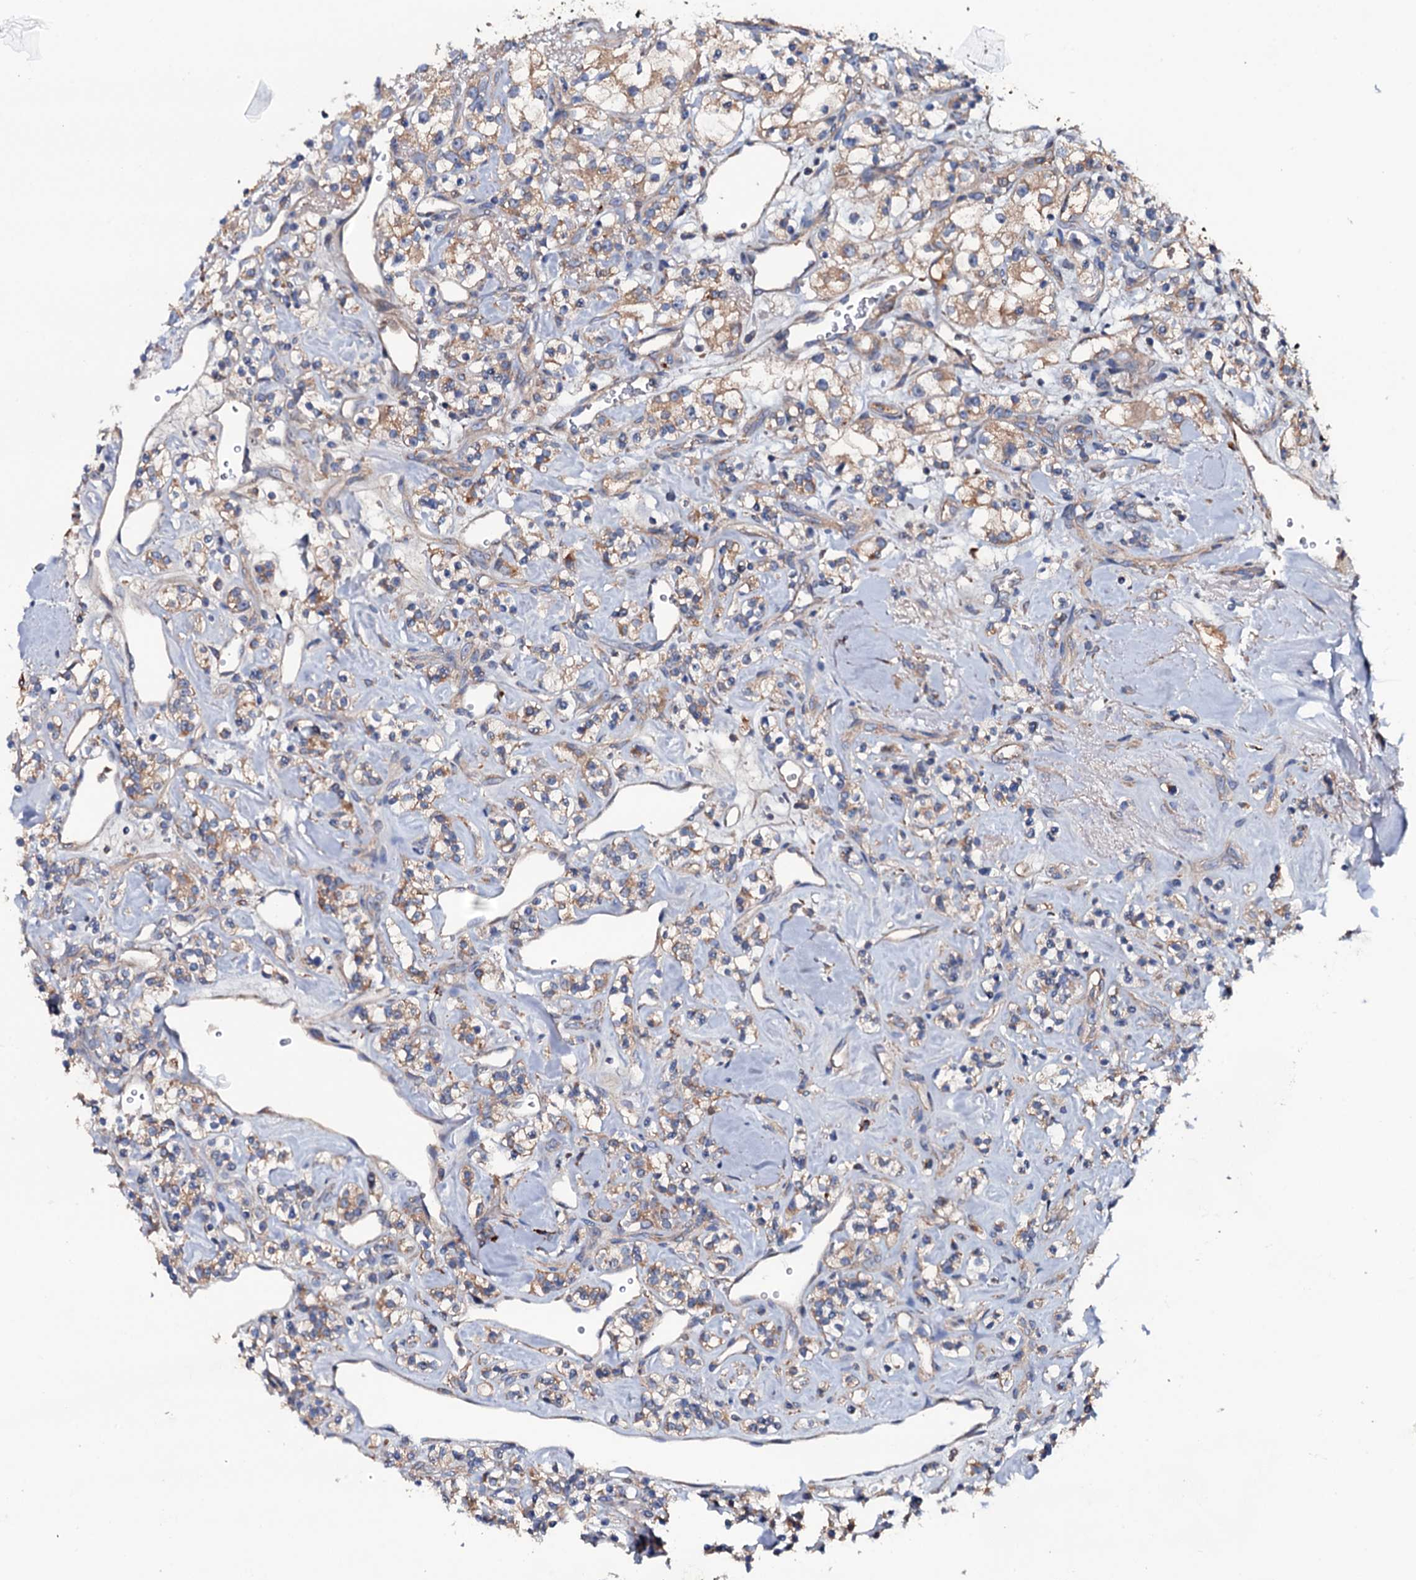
{"staining": {"intensity": "moderate", "quantity": "25%-75%", "location": "cytoplasmic/membranous"}, "tissue": "renal cancer", "cell_type": "Tumor cells", "image_type": "cancer", "snomed": [{"axis": "morphology", "description": "Adenocarcinoma, NOS"}, {"axis": "topography", "description": "Kidney"}], "caption": "An image showing moderate cytoplasmic/membranous staining in approximately 25%-75% of tumor cells in renal adenocarcinoma, as visualized by brown immunohistochemical staining.", "gene": "NEK1", "patient": {"sex": "male", "age": 77}}